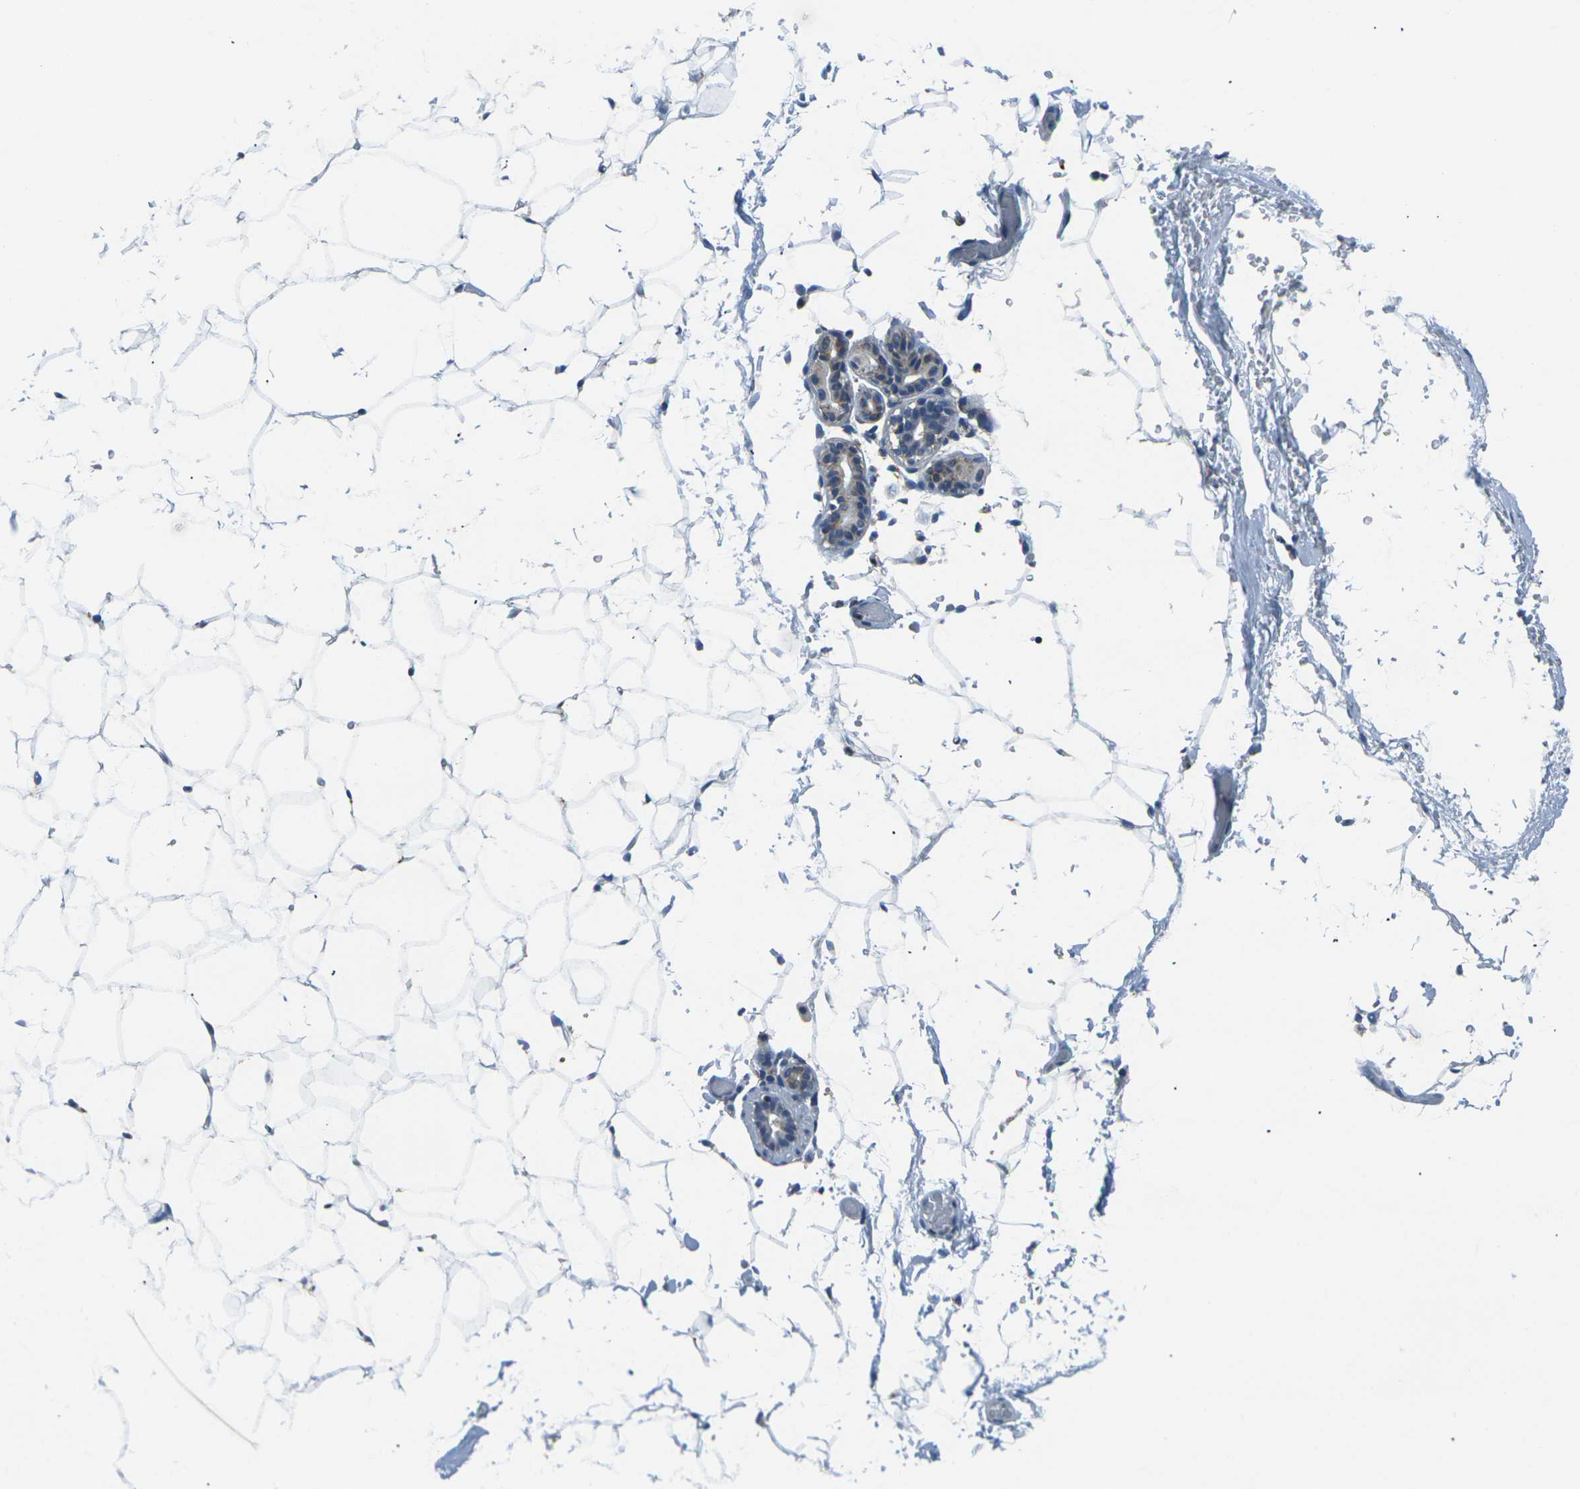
{"staining": {"intensity": "moderate", "quantity": ">75%", "location": "cytoplasmic/membranous"}, "tissue": "adipose tissue", "cell_type": "Adipocytes", "image_type": "normal", "snomed": [{"axis": "morphology", "description": "Normal tissue, NOS"}, {"axis": "topography", "description": "Breast"}, {"axis": "topography", "description": "Soft tissue"}], "caption": "A histopathology image showing moderate cytoplasmic/membranous staining in approximately >75% of adipocytes in normal adipose tissue, as visualized by brown immunohistochemical staining.", "gene": "IRF3", "patient": {"sex": "female", "age": 75}}